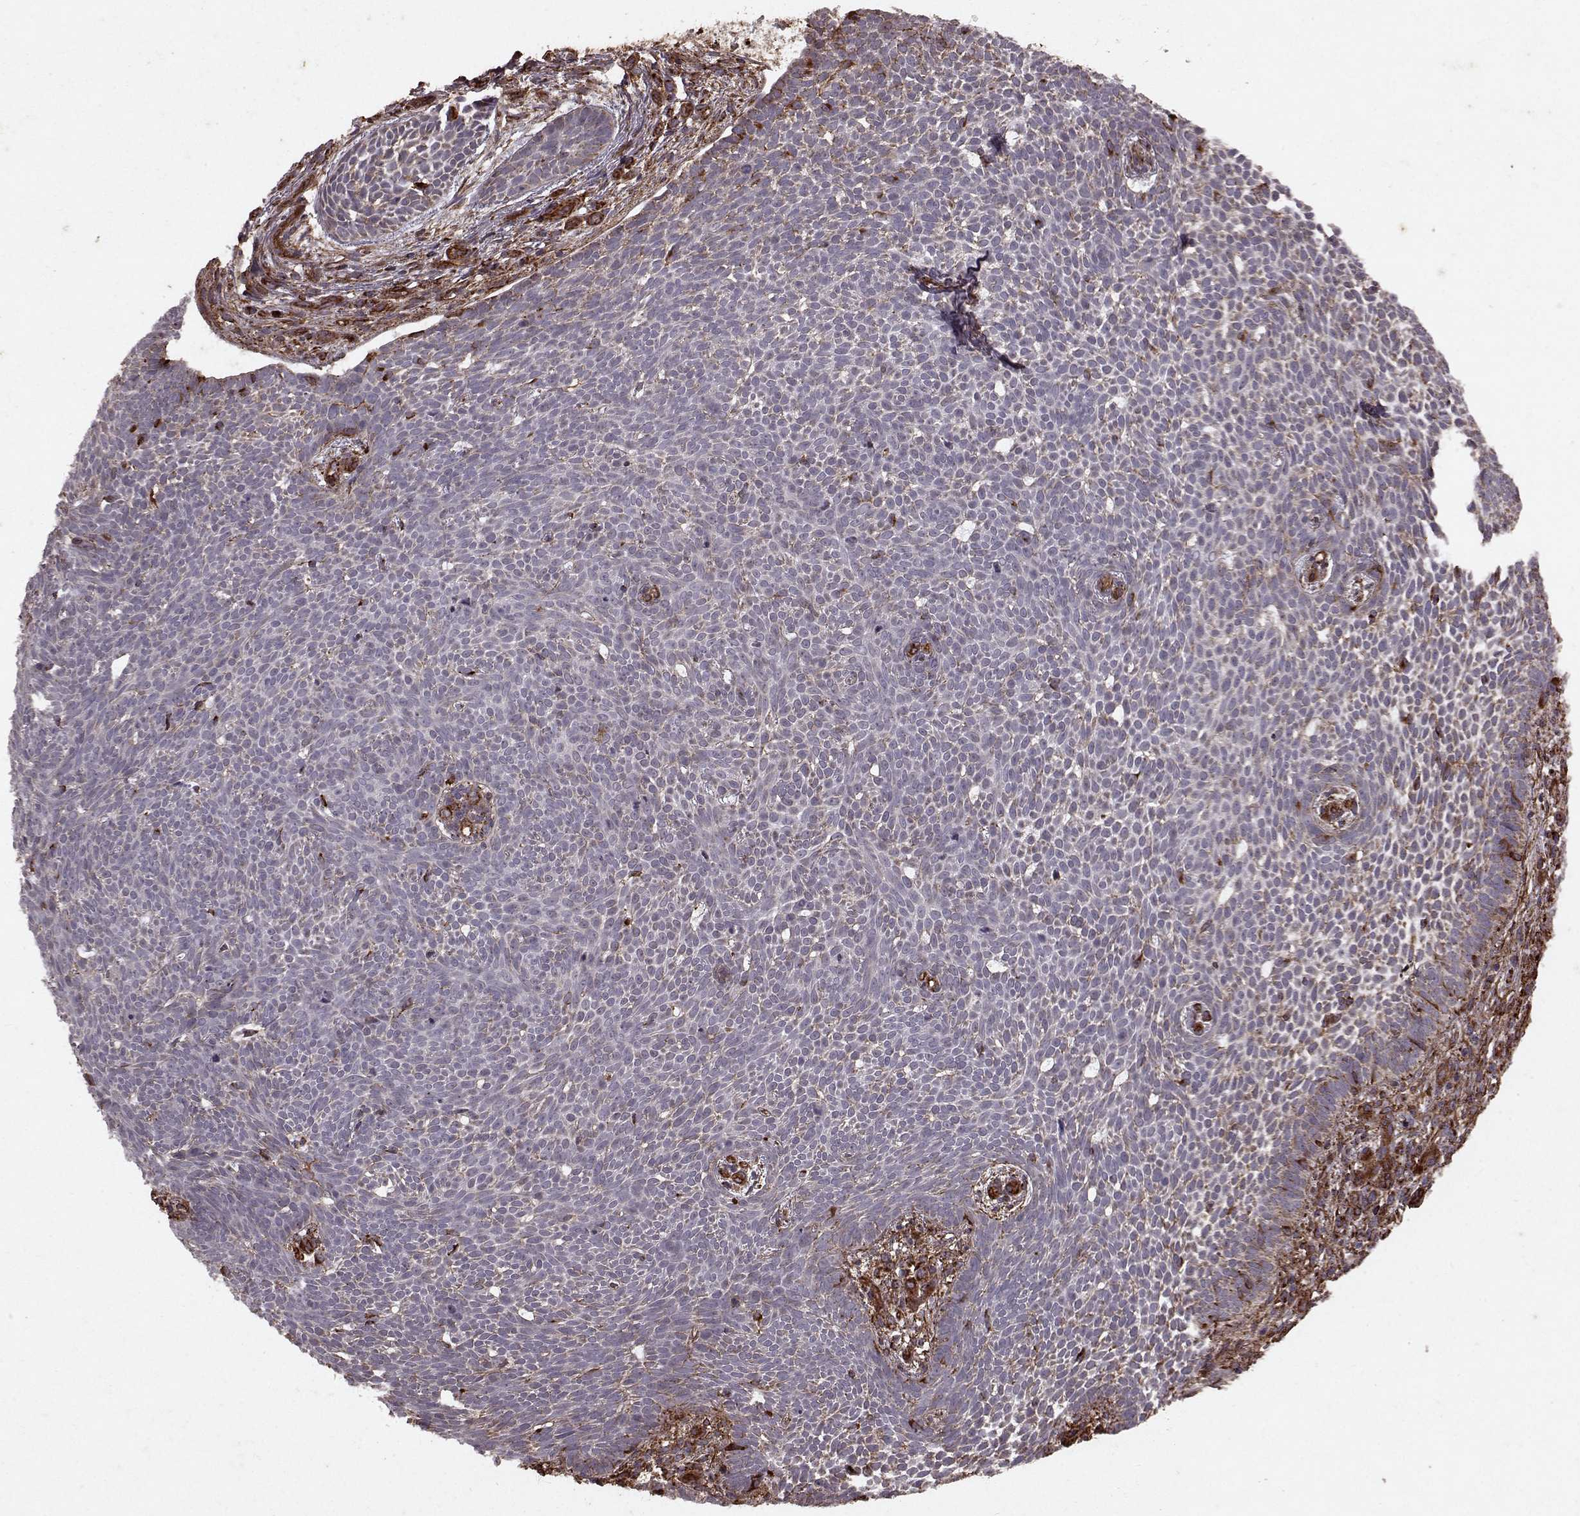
{"staining": {"intensity": "weak", "quantity": ">75%", "location": "cytoplasmic/membranous"}, "tissue": "skin cancer", "cell_type": "Tumor cells", "image_type": "cancer", "snomed": [{"axis": "morphology", "description": "Basal cell carcinoma"}, {"axis": "topography", "description": "Skin"}], "caption": "Skin cancer (basal cell carcinoma) tissue displays weak cytoplasmic/membranous expression in approximately >75% of tumor cells The protein of interest is shown in brown color, while the nuclei are stained blue.", "gene": "FXN", "patient": {"sex": "male", "age": 59}}